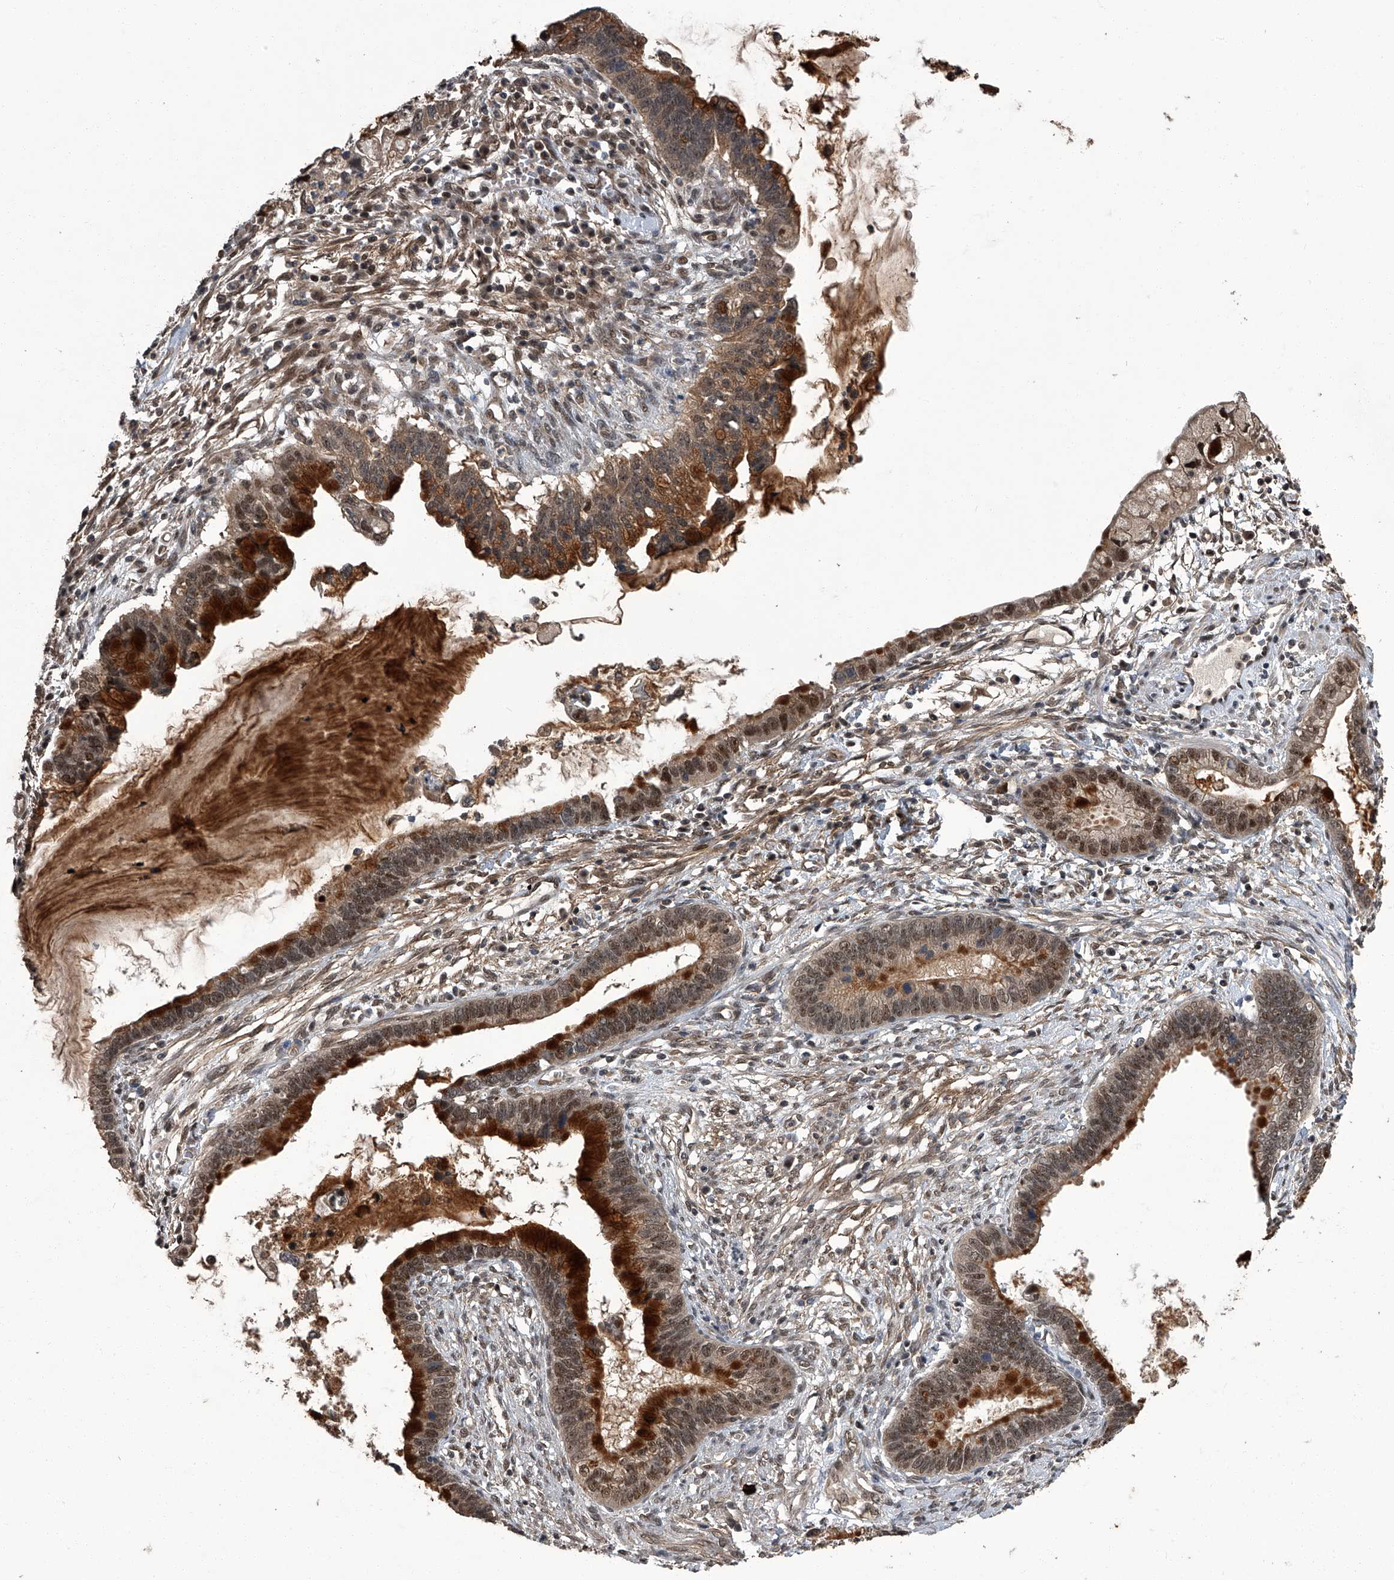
{"staining": {"intensity": "strong", "quantity": "<25%", "location": "cytoplasmic/membranous,nuclear"}, "tissue": "cervical cancer", "cell_type": "Tumor cells", "image_type": "cancer", "snomed": [{"axis": "morphology", "description": "Adenocarcinoma, NOS"}, {"axis": "topography", "description": "Cervix"}], "caption": "Immunohistochemical staining of human cervical cancer (adenocarcinoma) demonstrates medium levels of strong cytoplasmic/membranous and nuclear expression in about <25% of tumor cells.", "gene": "SLC12A8", "patient": {"sex": "female", "age": 44}}